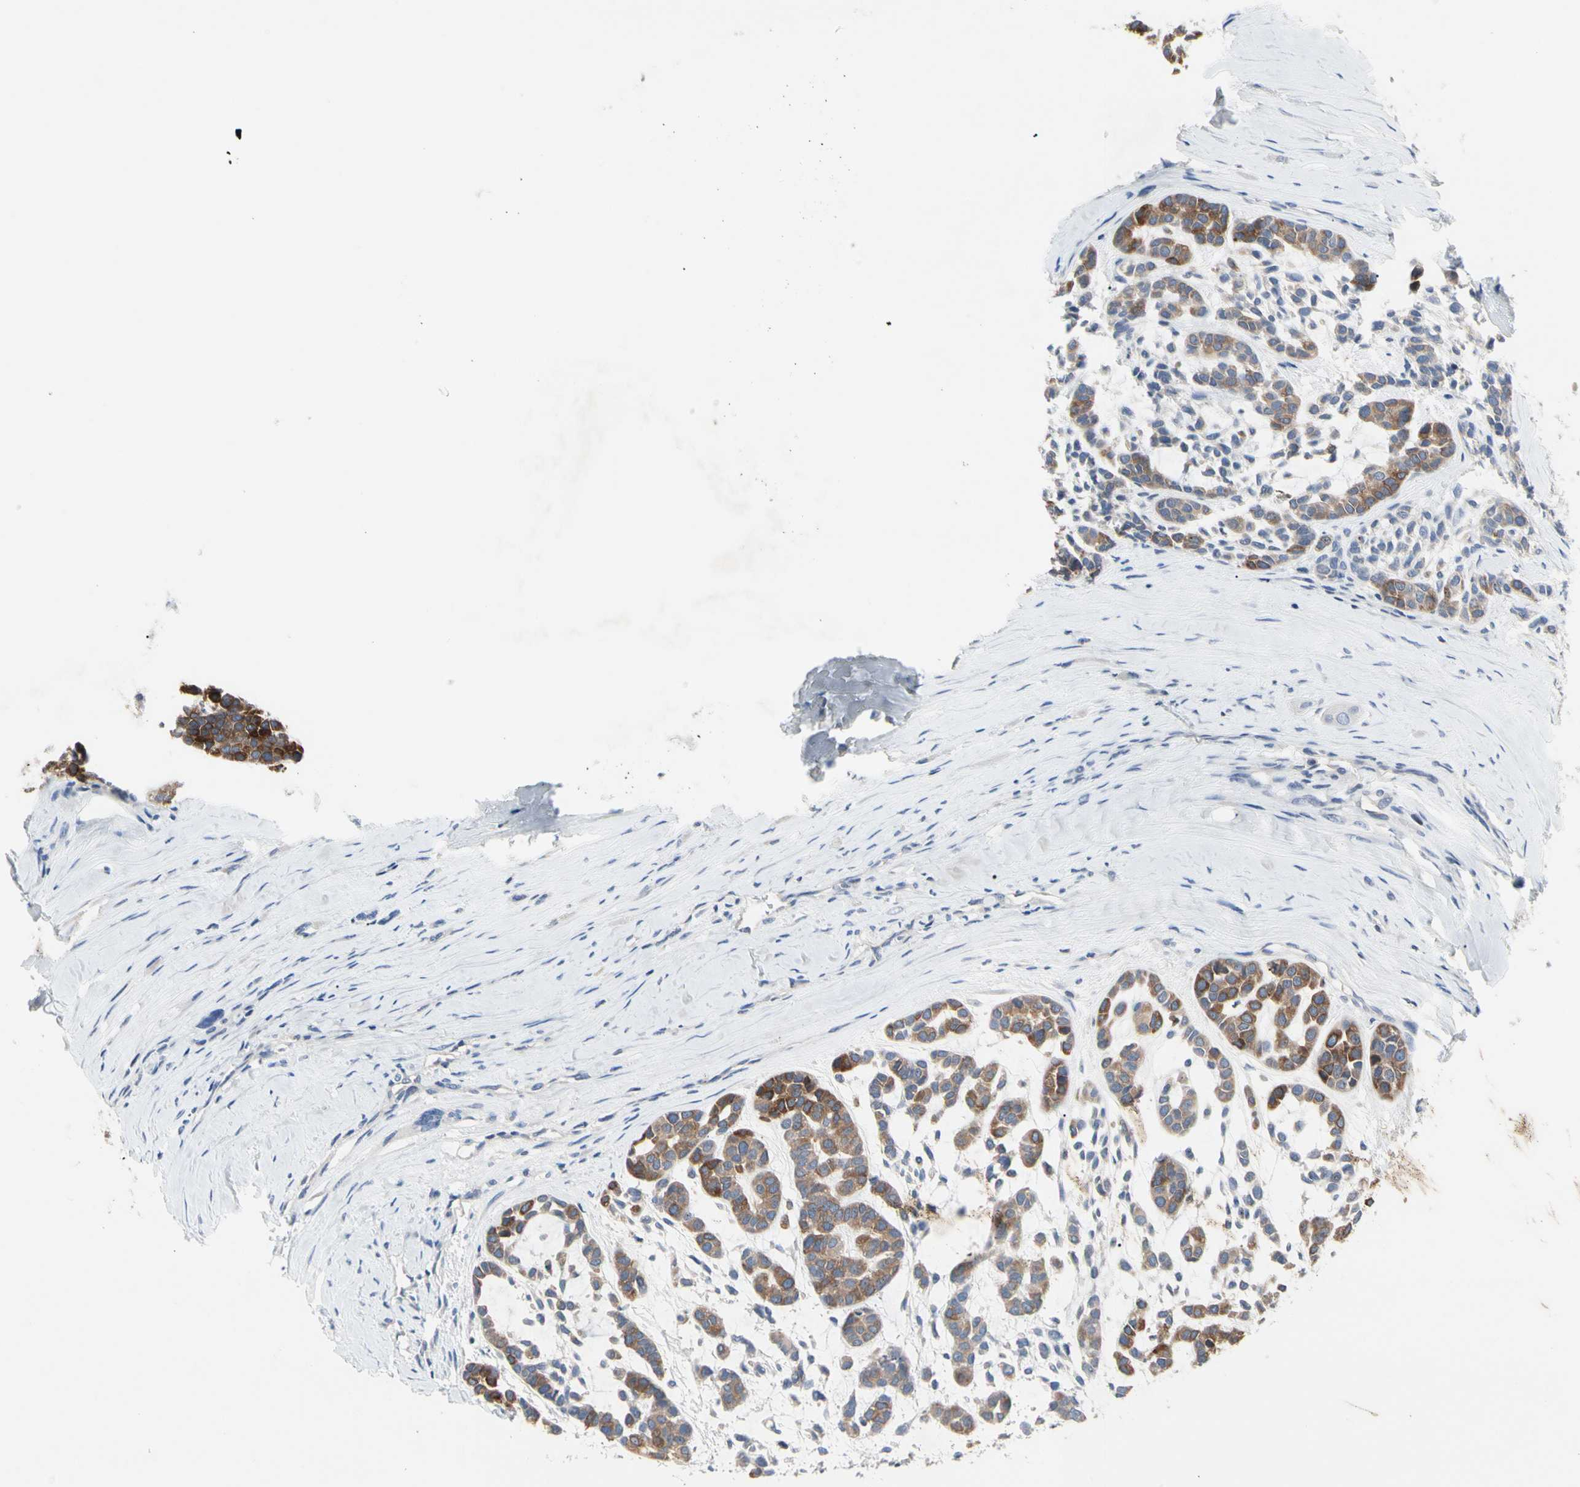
{"staining": {"intensity": "moderate", "quantity": ">75%", "location": "cytoplasmic/membranous"}, "tissue": "head and neck cancer", "cell_type": "Tumor cells", "image_type": "cancer", "snomed": [{"axis": "morphology", "description": "Adenocarcinoma, NOS"}, {"axis": "morphology", "description": "Adenoma, NOS"}, {"axis": "topography", "description": "Head-Neck"}], "caption": "Brown immunohistochemical staining in head and neck cancer (adenoma) reveals moderate cytoplasmic/membranous staining in about >75% of tumor cells.", "gene": "ECRG4", "patient": {"sex": "female", "age": 55}}